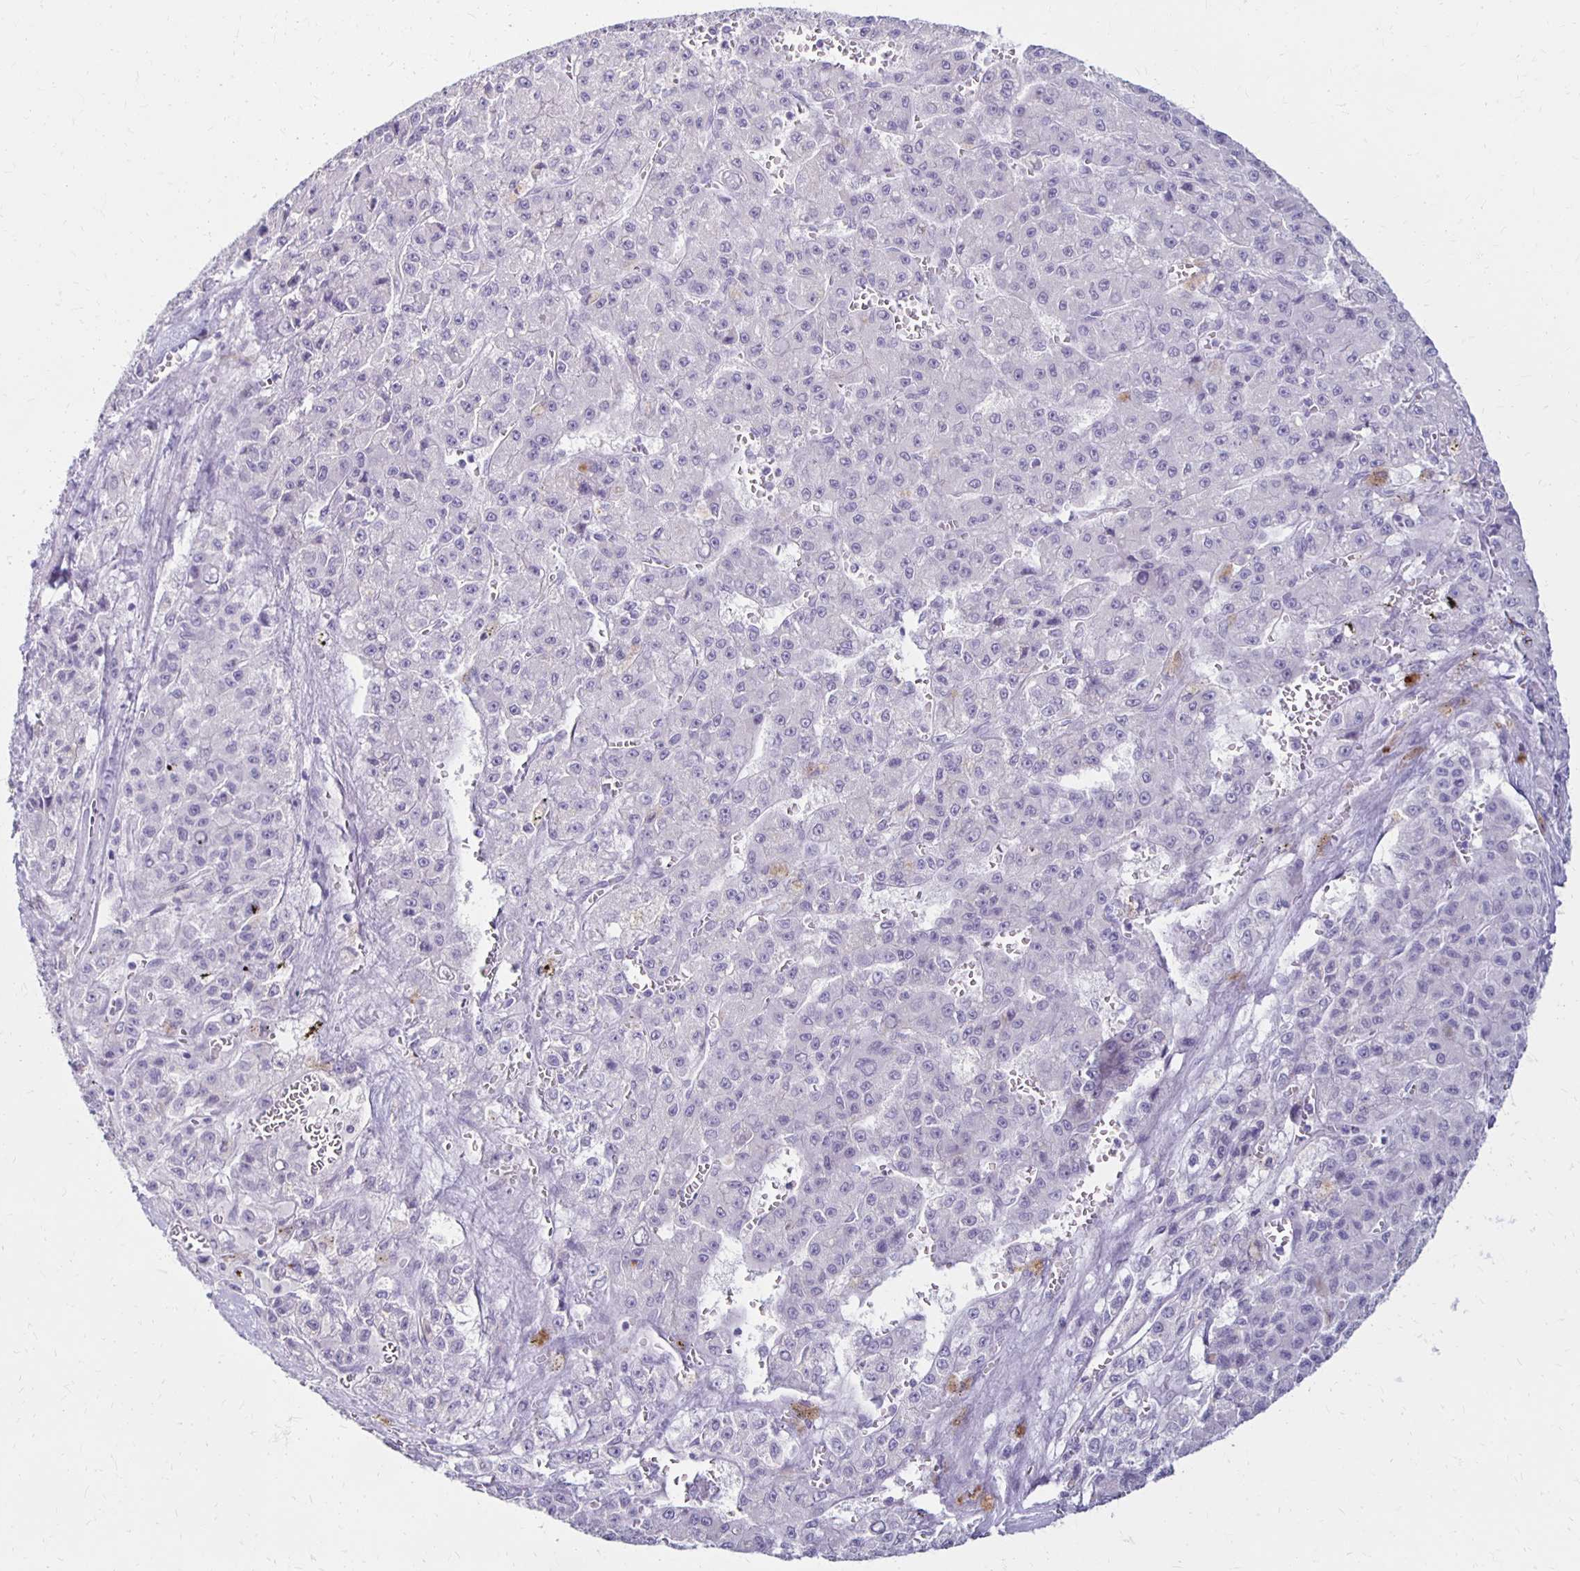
{"staining": {"intensity": "negative", "quantity": "none", "location": "none"}, "tissue": "liver cancer", "cell_type": "Tumor cells", "image_type": "cancer", "snomed": [{"axis": "morphology", "description": "Carcinoma, Hepatocellular, NOS"}, {"axis": "topography", "description": "Liver"}], "caption": "High magnification brightfield microscopy of liver cancer (hepatocellular carcinoma) stained with DAB (brown) and counterstained with hematoxylin (blue): tumor cells show no significant positivity.", "gene": "RYR1", "patient": {"sex": "male", "age": 70}}